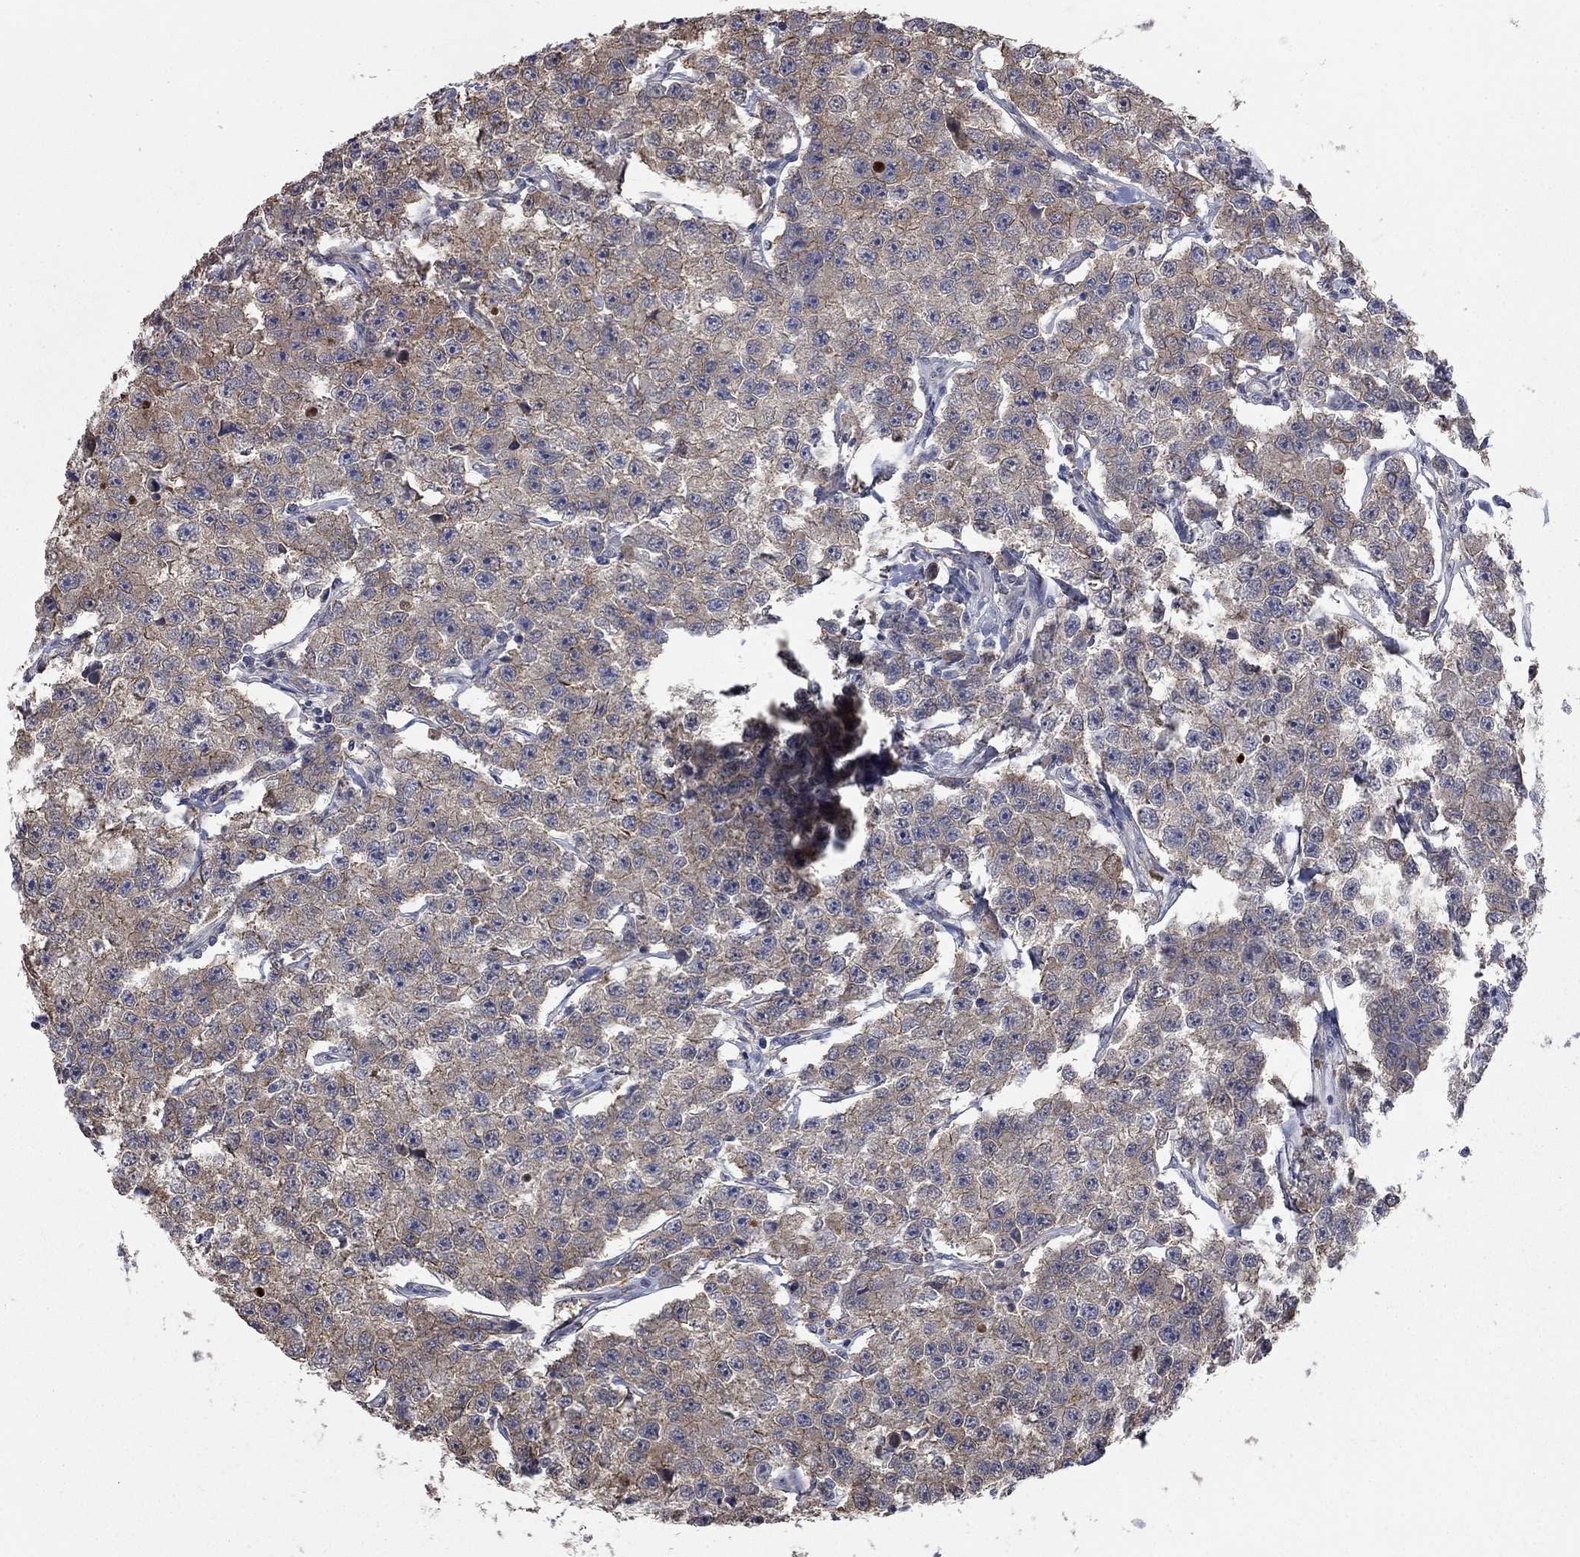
{"staining": {"intensity": "weak", "quantity": "25%-75%", "location": "cytoplasmic/membranous"}, "tissue": "testis cancer", "cell_type": "Tumor cells", "image_type": "cancer", "snomed": [{"axis": "morphology", "description": "Seminoma, NOS"}, {"axis": "topography", "description": "Testis"}], "caption": "Tumor cells demonstrate low levels of weak cytoplasmic/membranous positivity in approximately 25%-75% of cells in seminoma (testis).", "gene": "PDZD2", "patient": {"sex": "male", "age": 59}}